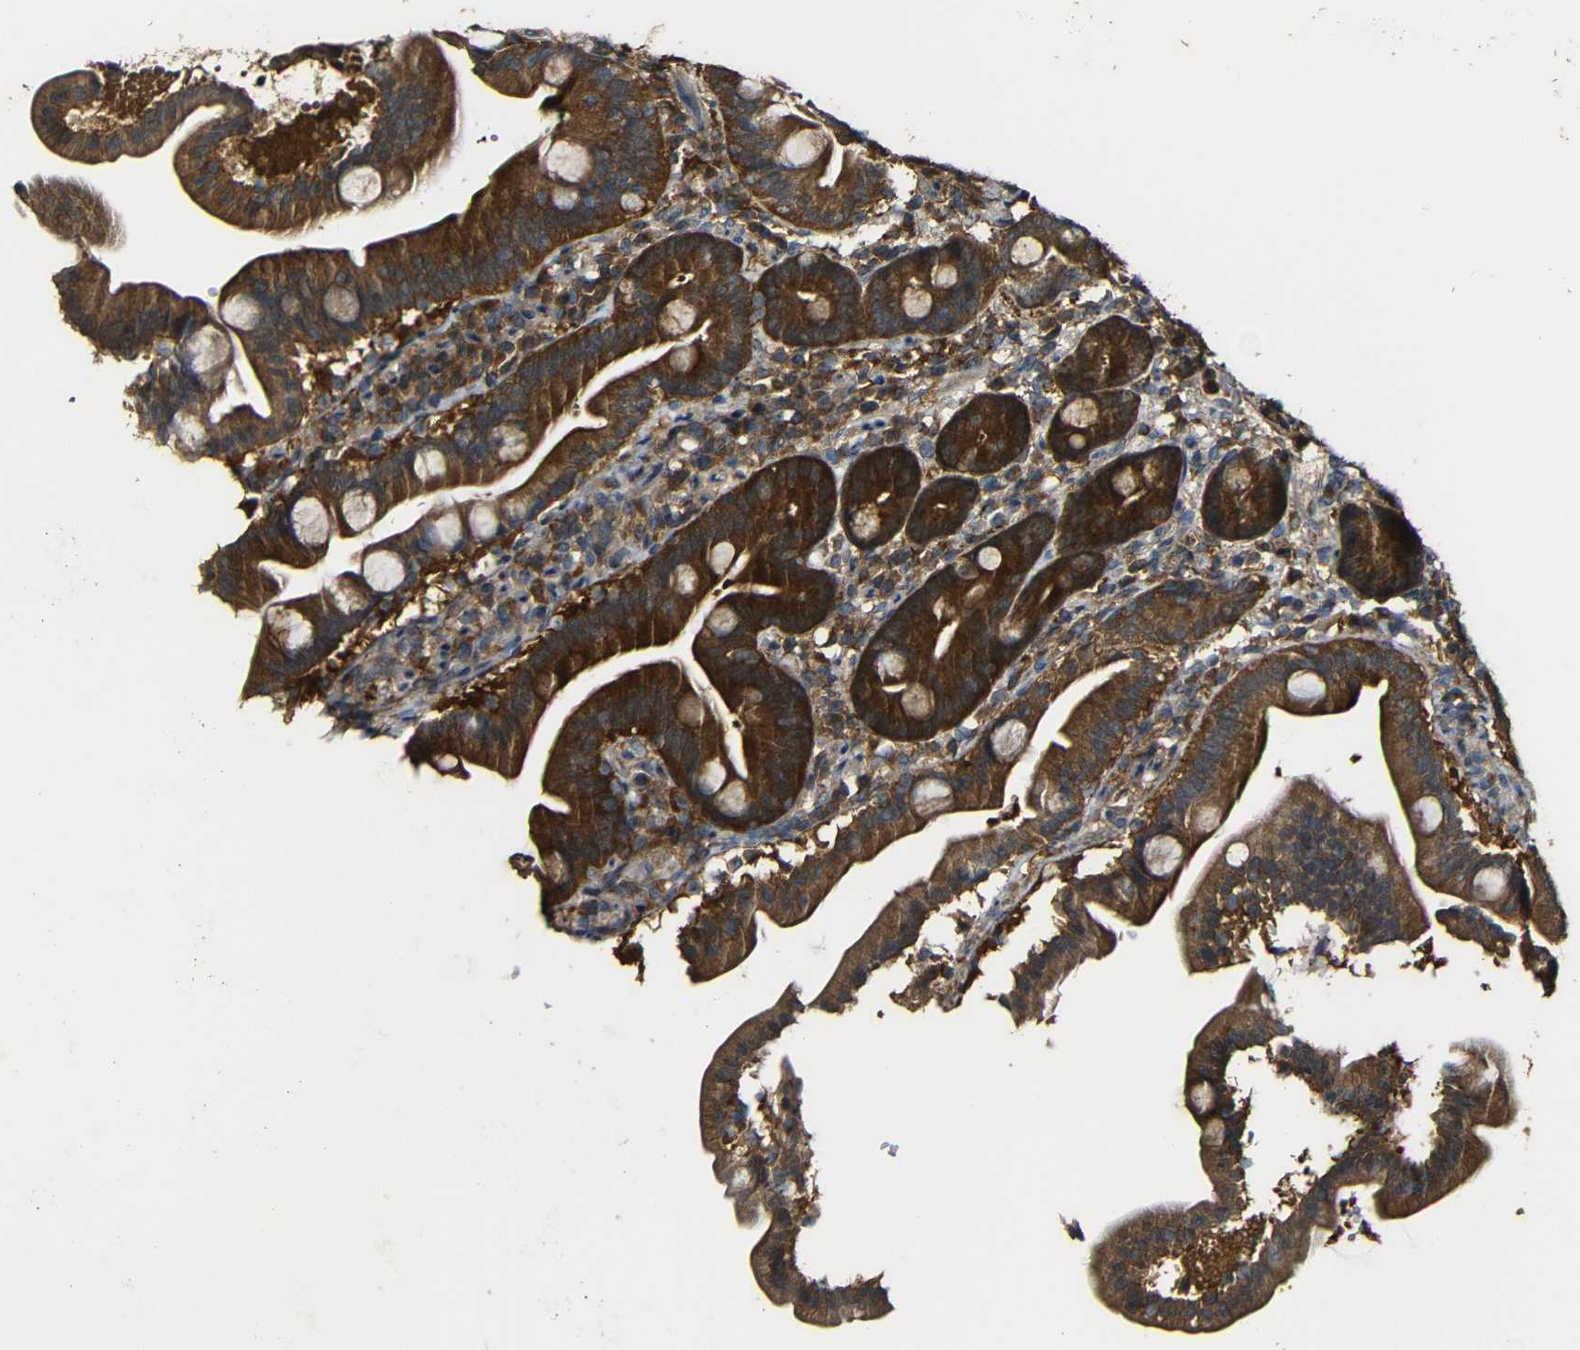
{"staining": {"intensity": "strong", "quantity": ">75%", "location": "cytoplasmic/membranous"}, "tissue": "duodenum", "cell_type": "Glandular cells", "image_type": "normal", "snomed": [{"axis": "morphology", "description": "Normal tissue, NOS"}, {"axis": "topography", "description": "Duodenum"}], "caption": "Brown immunohistochemical staining in benign duodenum reveals strong cytoplasmic/membranous expression in approximately >75% of glandular cells. (DAB (3,3'-diaminobenzidine) = brown stain, brightfield microscopy at high magnification).", "gene": "CASP8", "patient": {"sex": "male", "age": 54}}